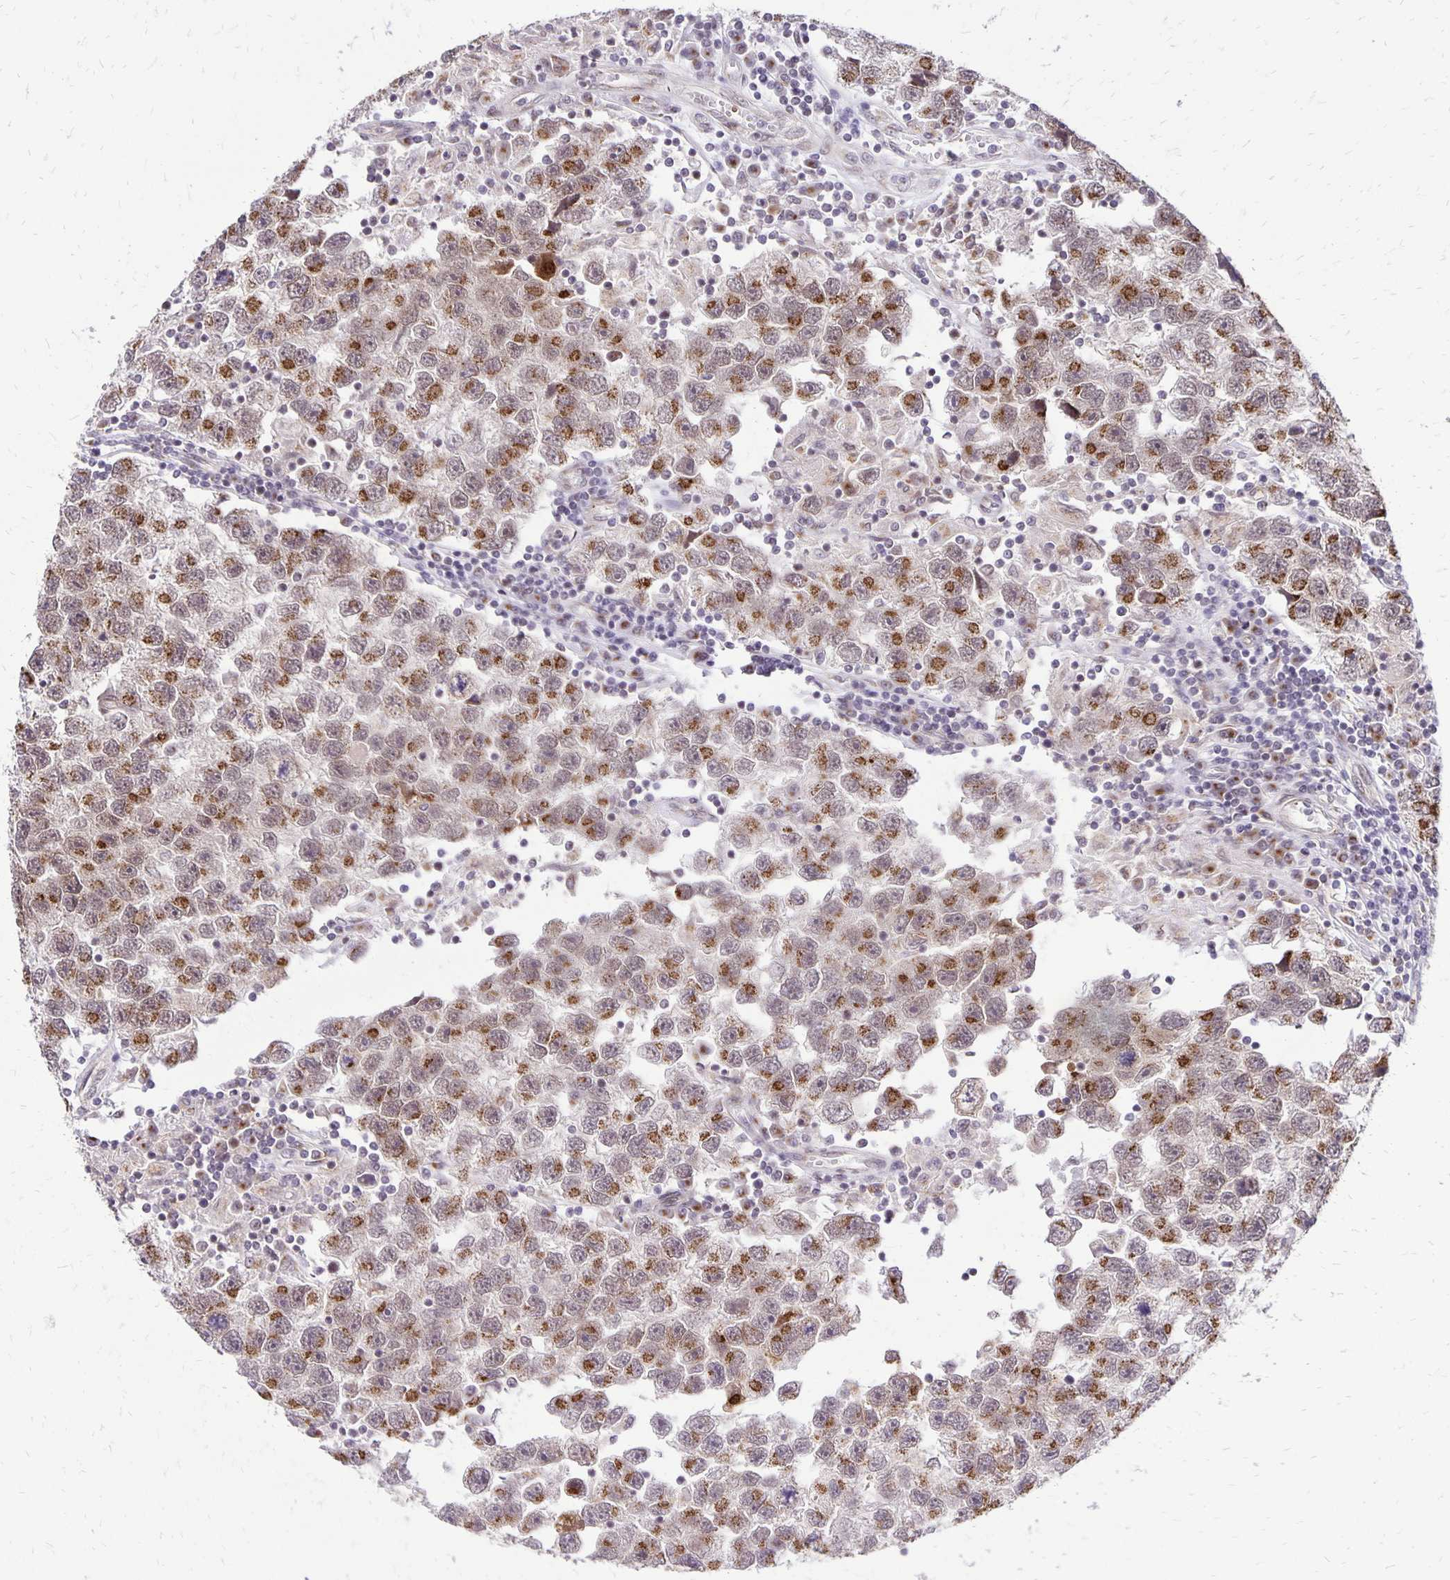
{"staining": {"intensity": "moderate", "quantity": ">75%", "location": "cytoplasmic/membranous"}, "tissue": "testis cancer", "cell_type": "Tumor cells", "image_type": "cancer", "snomed": [{"axis": "morphology", "description": "Seminoma, NOS"}, {"axis": "topography", "description": "Testis"}], "caption": "Tumor cells exhibit medium levels of moderate cytoplasmic/membranous expression in approximately >75% of cells in human testis seminoma.", "gene": "GOLGA5", "patient": {"sex": "male", "age": 26}}